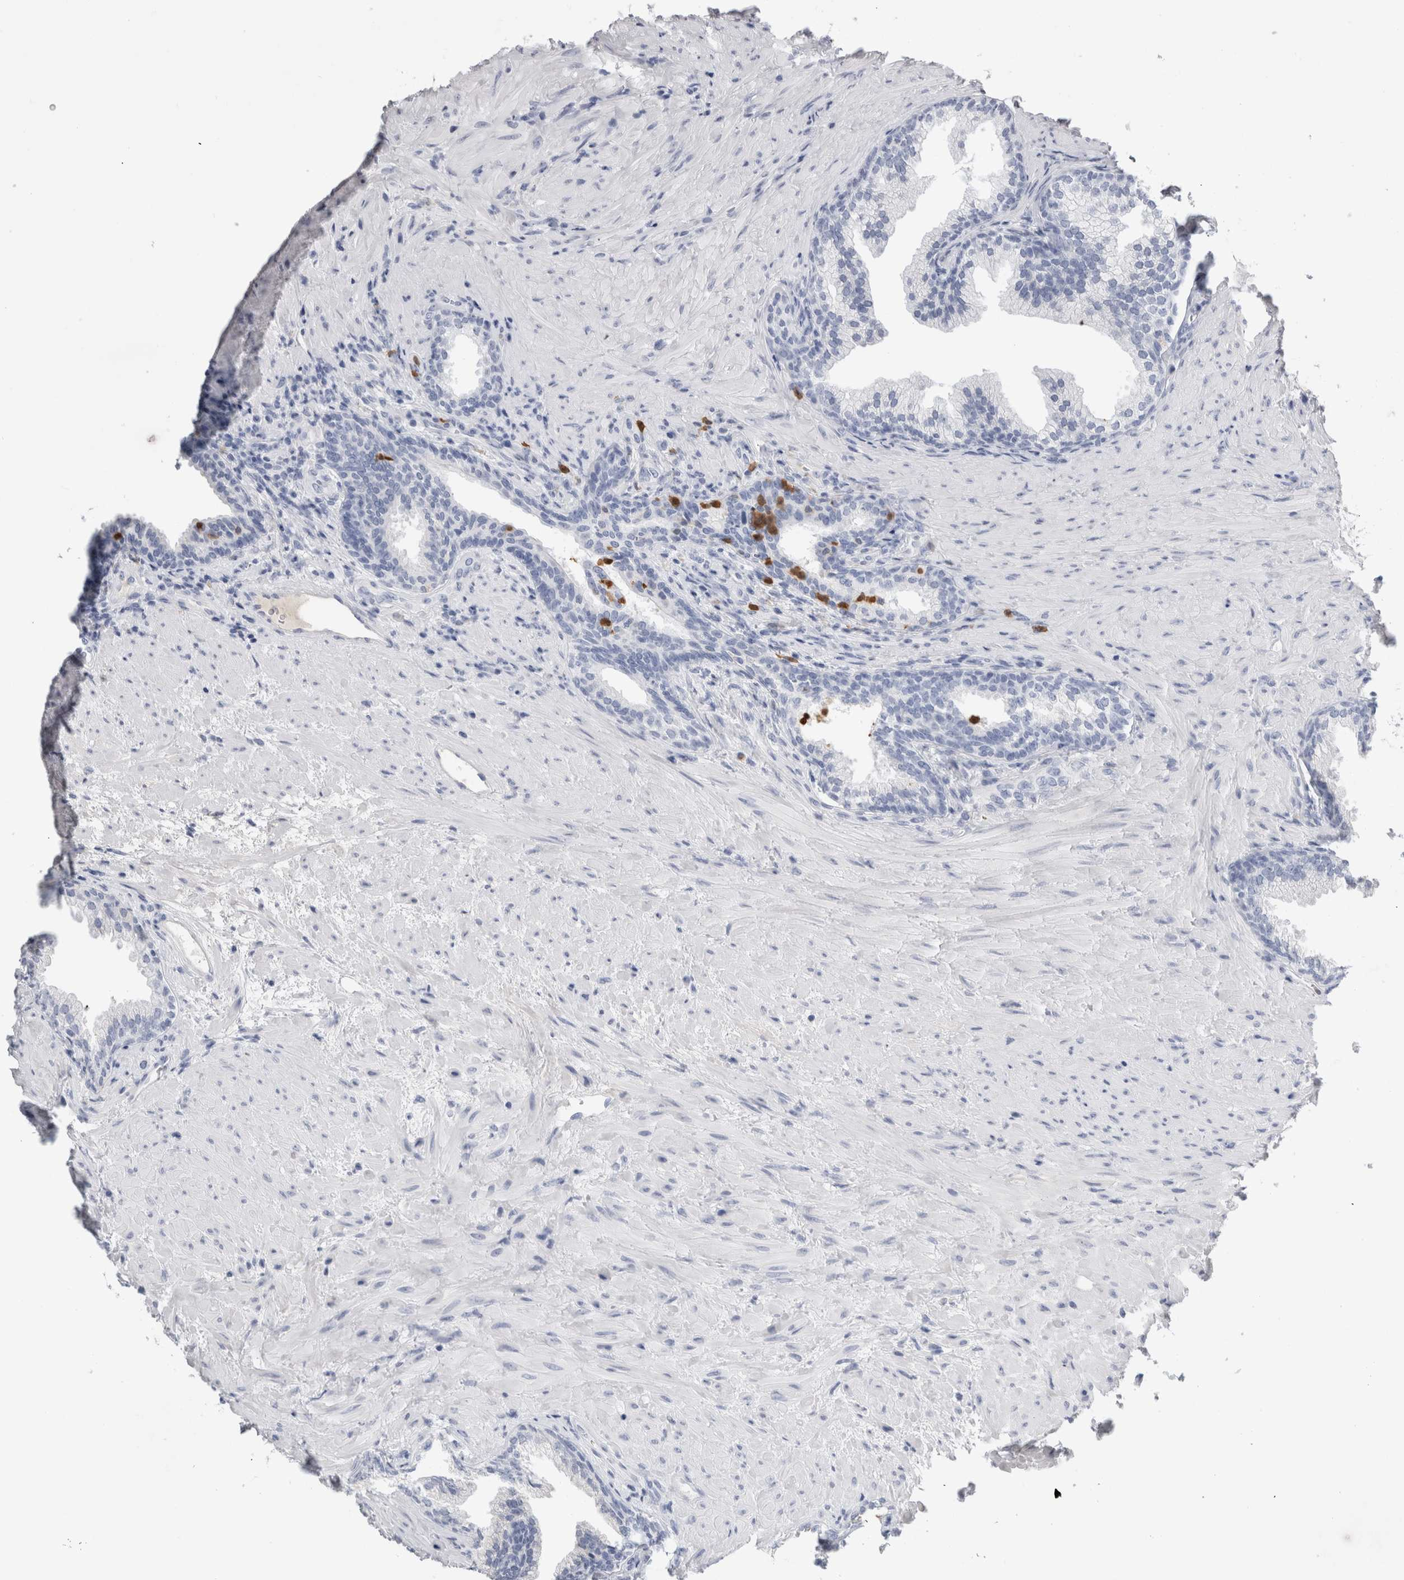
{"staining": {"intensity": "negative", "quantity": "none", "location": "none"}, "tissue": "prostate", "cell_type": "Glandular cells", "image_type": "normal", "snomed": [{"axis": "morphology", "description": "Normal tissue, NOS"}, {"axis": "topography", "description": "Prostate"}], "caption": "Protein analysis of benign prostate displays no significant expression in glandular cells.", "gene": "S100A12", "patient": {"sex": "male", "age": 76}}